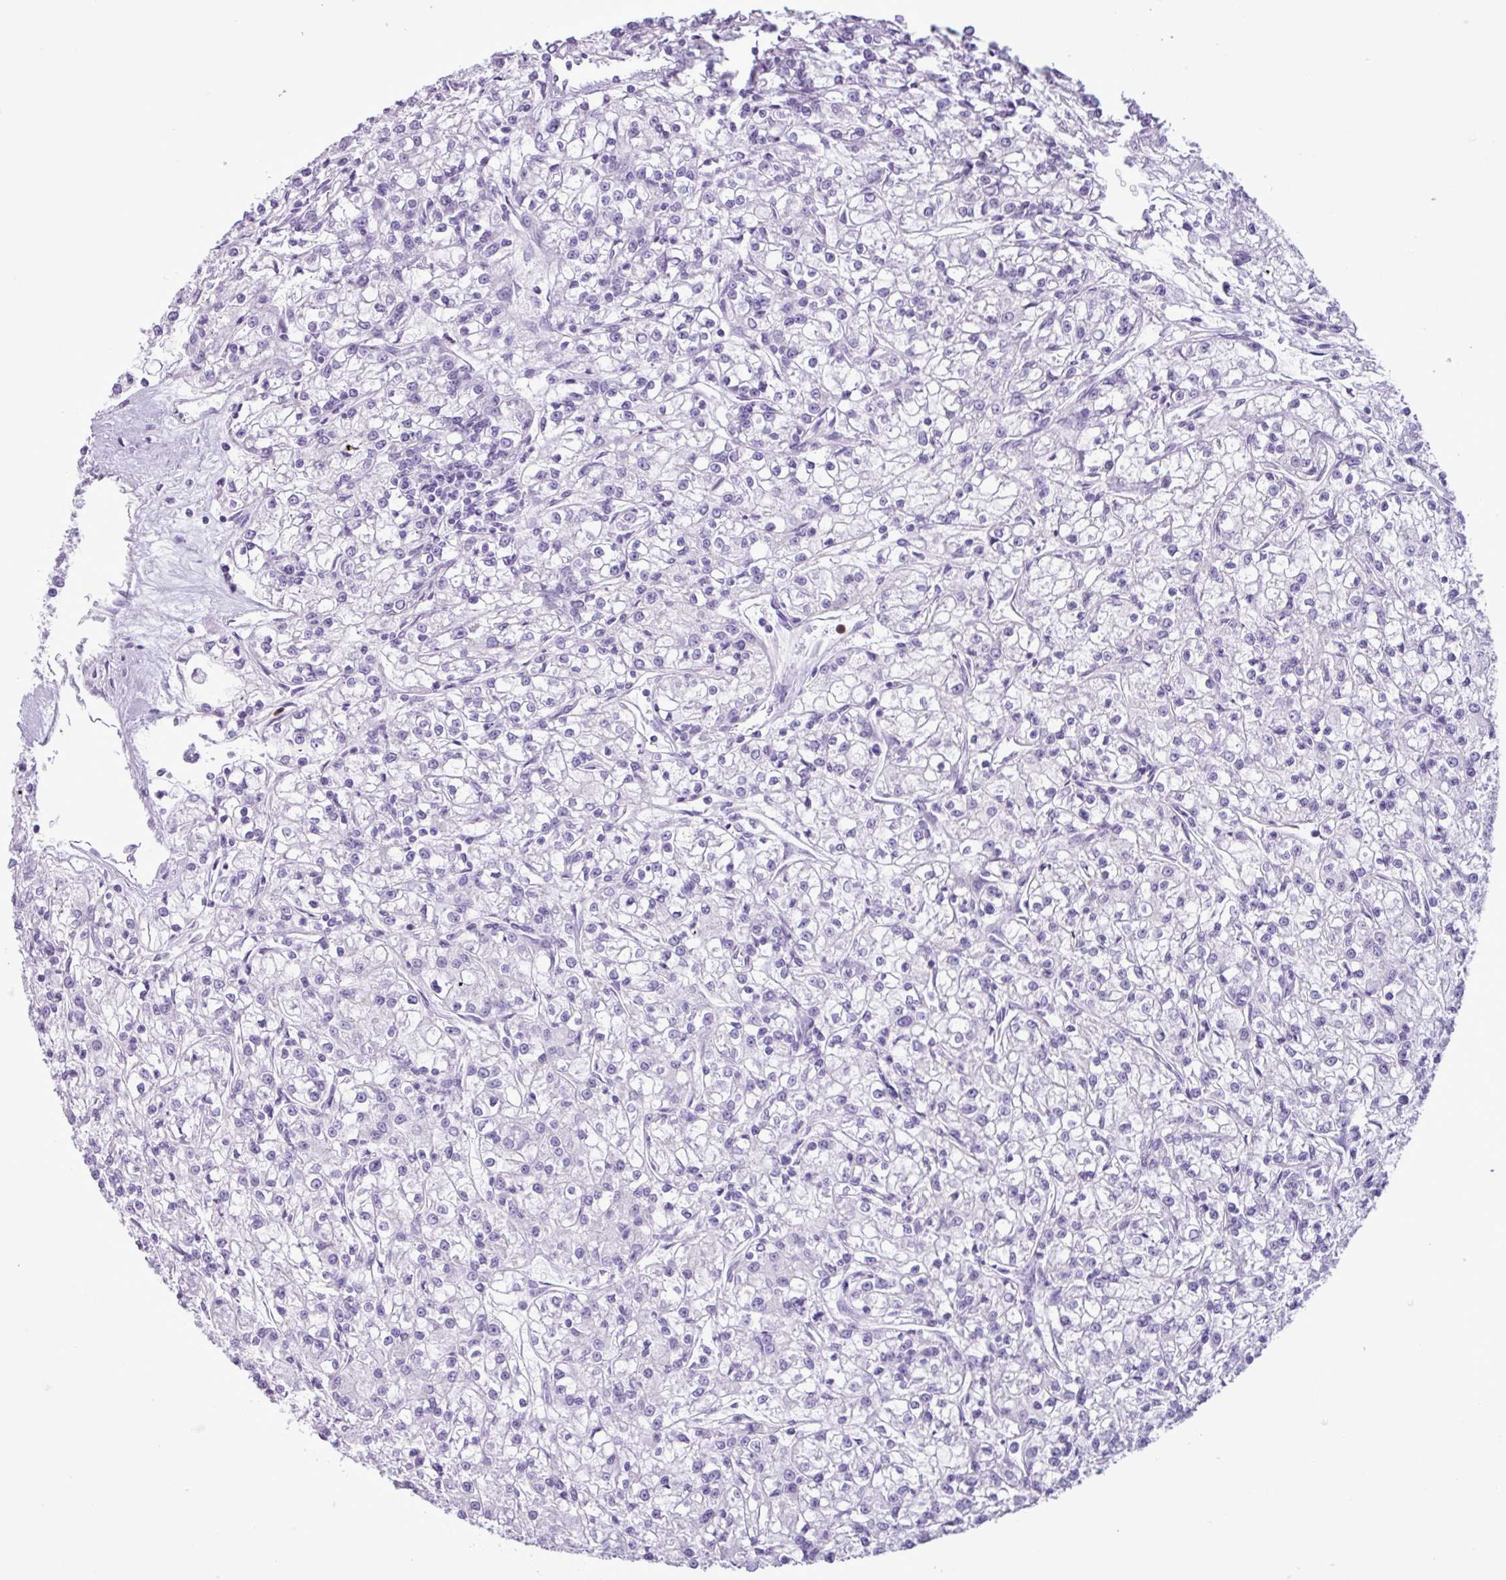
{"staining": {"intensity": "negative", "quantity": "none", "location": "none"}, "tissue": "renal cancer", "cell_type": "Tumor cells", "image_type": "cancer", "snomed": [{"axis": "morphology", "description": "Adenocarcinoma, NOS"}, {"axis": "topography", "description": "Kidney"}], "caption": "Protein analysis of renal cancer shows no significant expression in tumor cells.", "gene": "TMEM178A", "patient": {"sex": "female", "age": 59}}